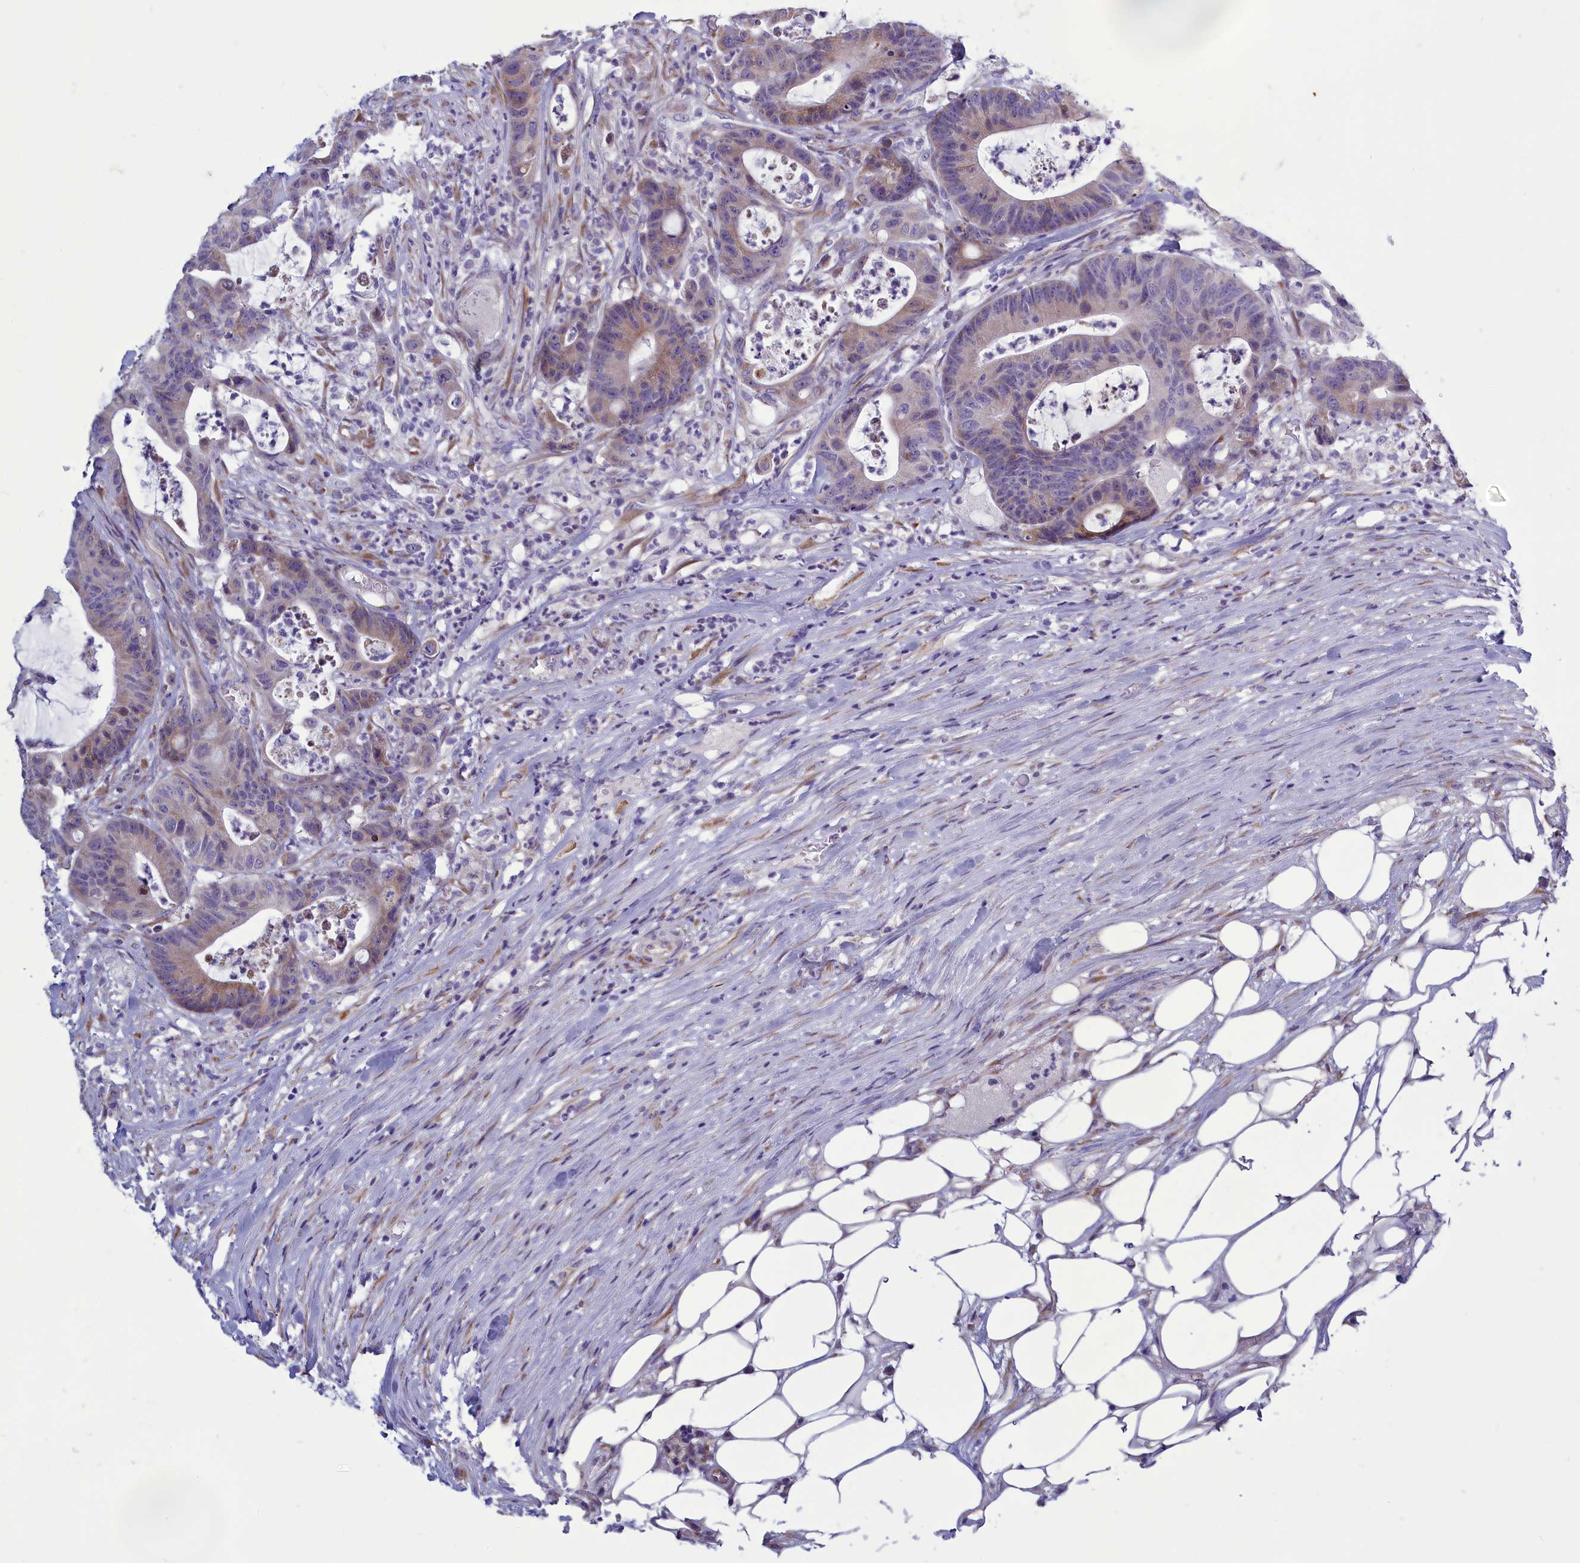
{"staining": {"intensity": "moderate", "quantity": "<25%", "location": "cytoplasmic/membranous"}, "tissue": "colorectal cancer", "cell_type": "Tumor cells", "image_type": "cancer", "snomed": [{"axis": "morphology", "description": "Adenocarcinoma, NOS"}, {"axis": "topography", "description": "Colon"}], "caption": "A micrograph showing moderate cytoplasmic/membranous positivity in about <25% of tumor cells in adenocarcinoma (colorectal), as visualized by brown immunohistochemical staining.", "gene": "CENATAC", "patient": {"sex": "female", "age": 84}}